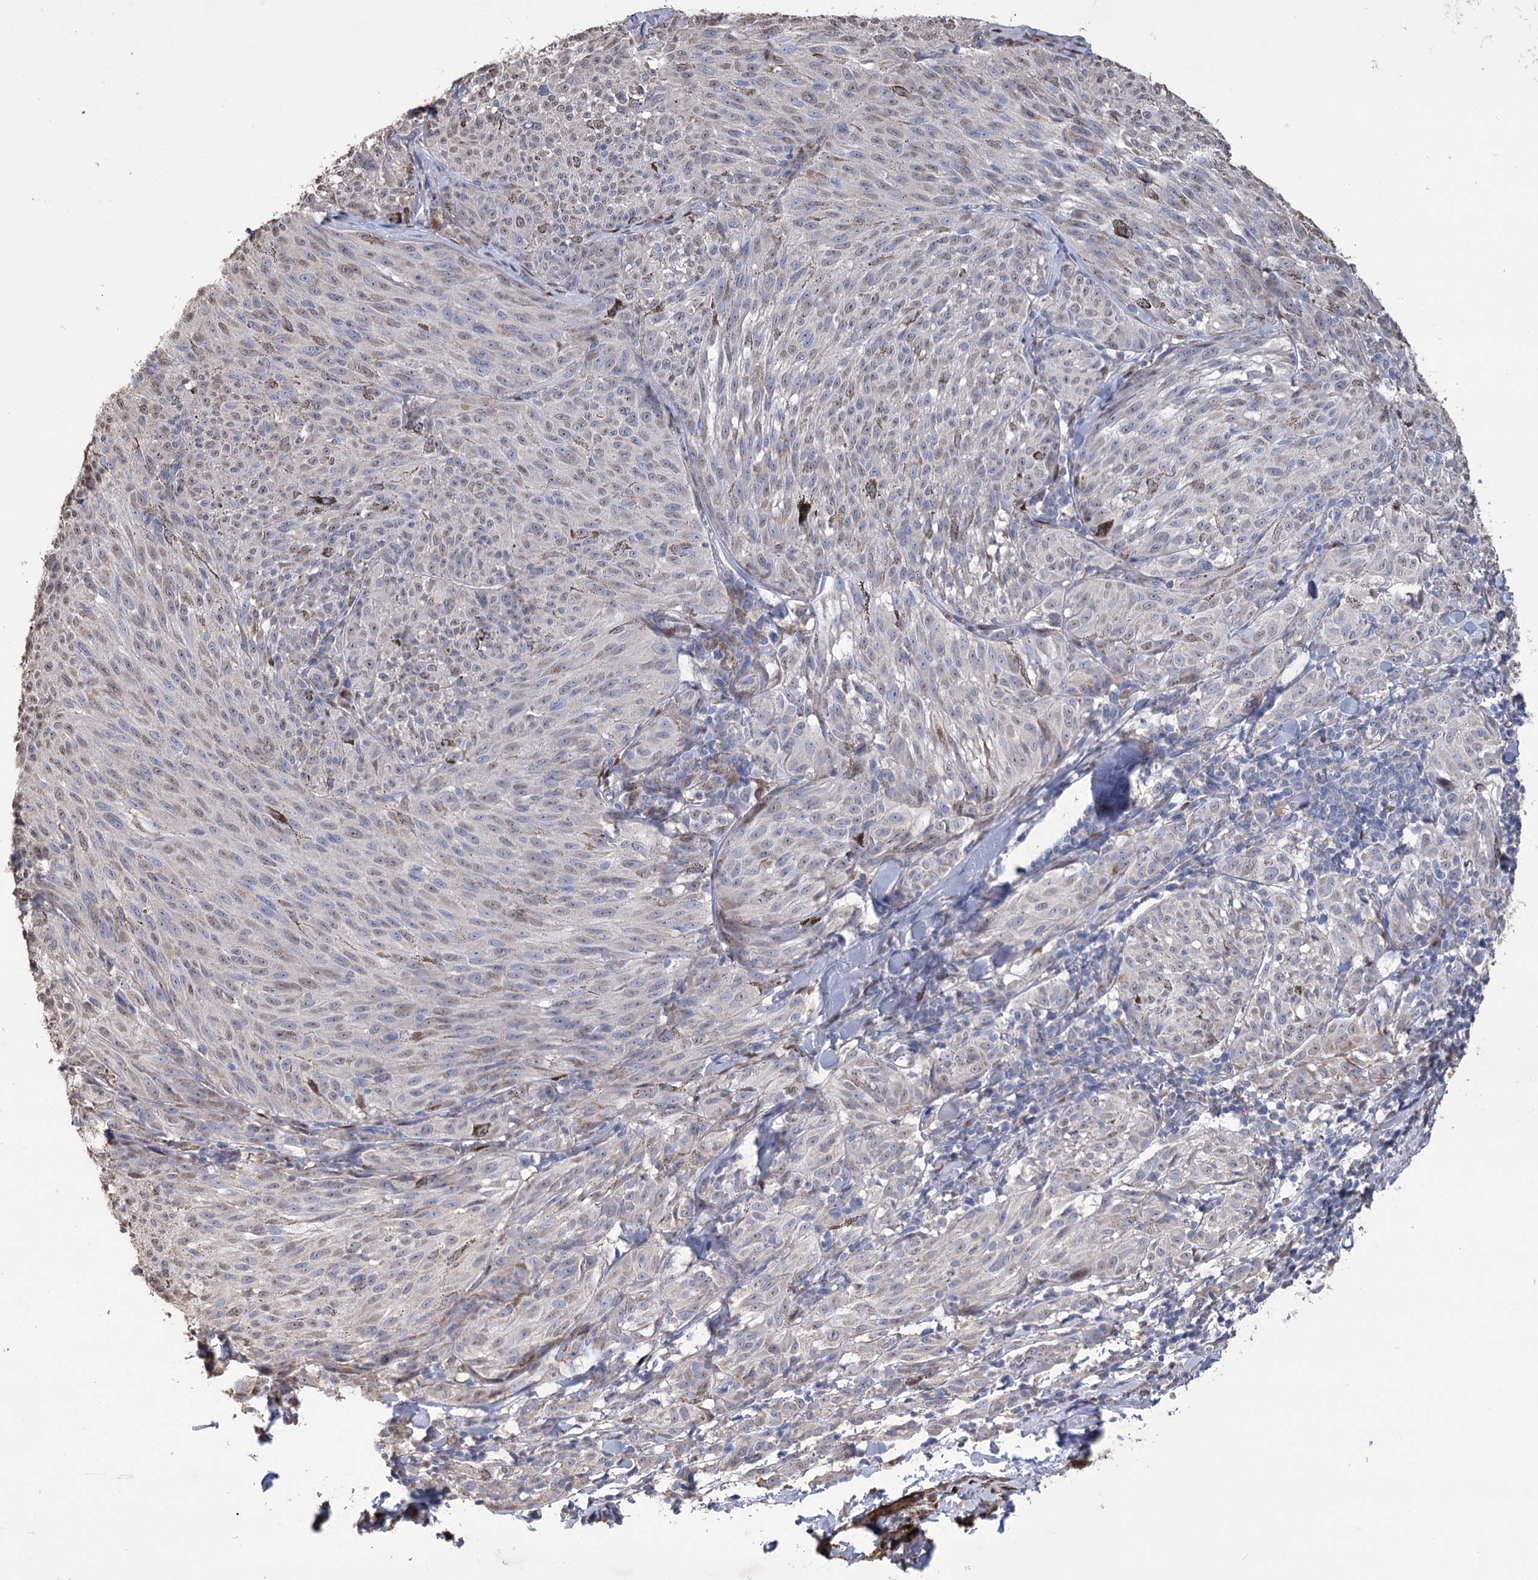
{"staining": {"intensity": "moderate", "quantity": "<25%", "location": "nuclear"}, "tissue": "melanoma", "cell_type": "Tumor cells", "image_type": "cancer", "snomed": [{"axis": "morphology", "description": "Malignant melanoma, NOS"}, {"axis": "topography", "description": "Skin"}], "caption": "Immunohistochemistry (IHC) micrograph of neoplastic tissue: human melanoma stained using IHC shows low levels of moderate protein expression localized specifically in the nuclear of tumor cells, appearing as a nuclear brown color.", "gene": "NFU1", "patient": {"sex": "female", "age": 72}}